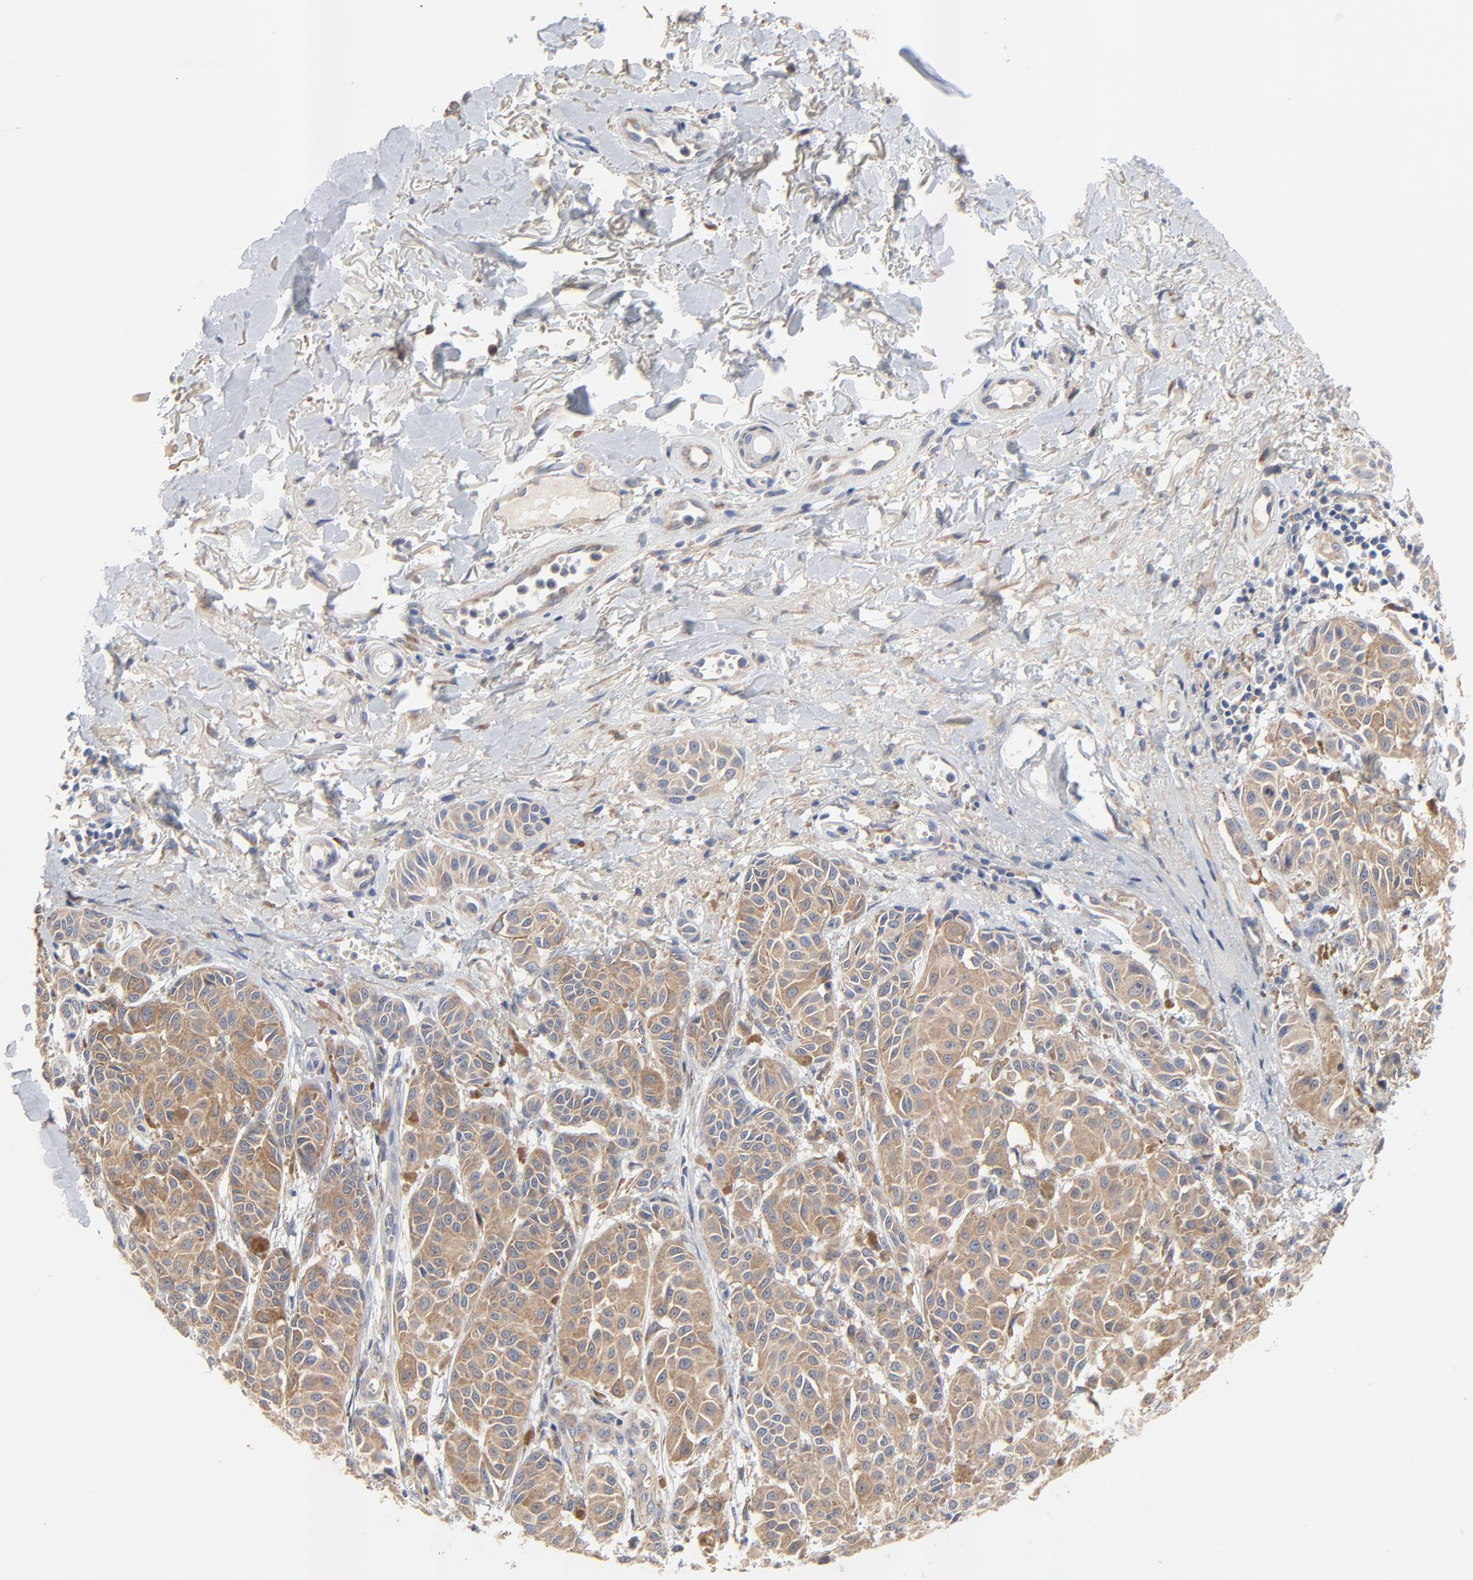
{"staining": {"intensity": "strong", "quantity": ">75%", "location": "cytoplasmic/membranous"}, "tissue": "melanoma", "cell_type": "Tumor cells", "image_type": "cancer", "snomed": [{"axis": "morphology", "description": "Malignant melanoma, NOS"}, {"axis": "topography", "description": "Skin"}], "caption": "This image demonstrates melanoma stained with immunohistochemistry (IHC) to label a protein in brown. The cytoplasmic/membranous of tumor cells show strong positivity for the protein. Nuclei are counter-stained blue.", "gene": "VAV2", "patient": {"sex": "male", "age": 76}}